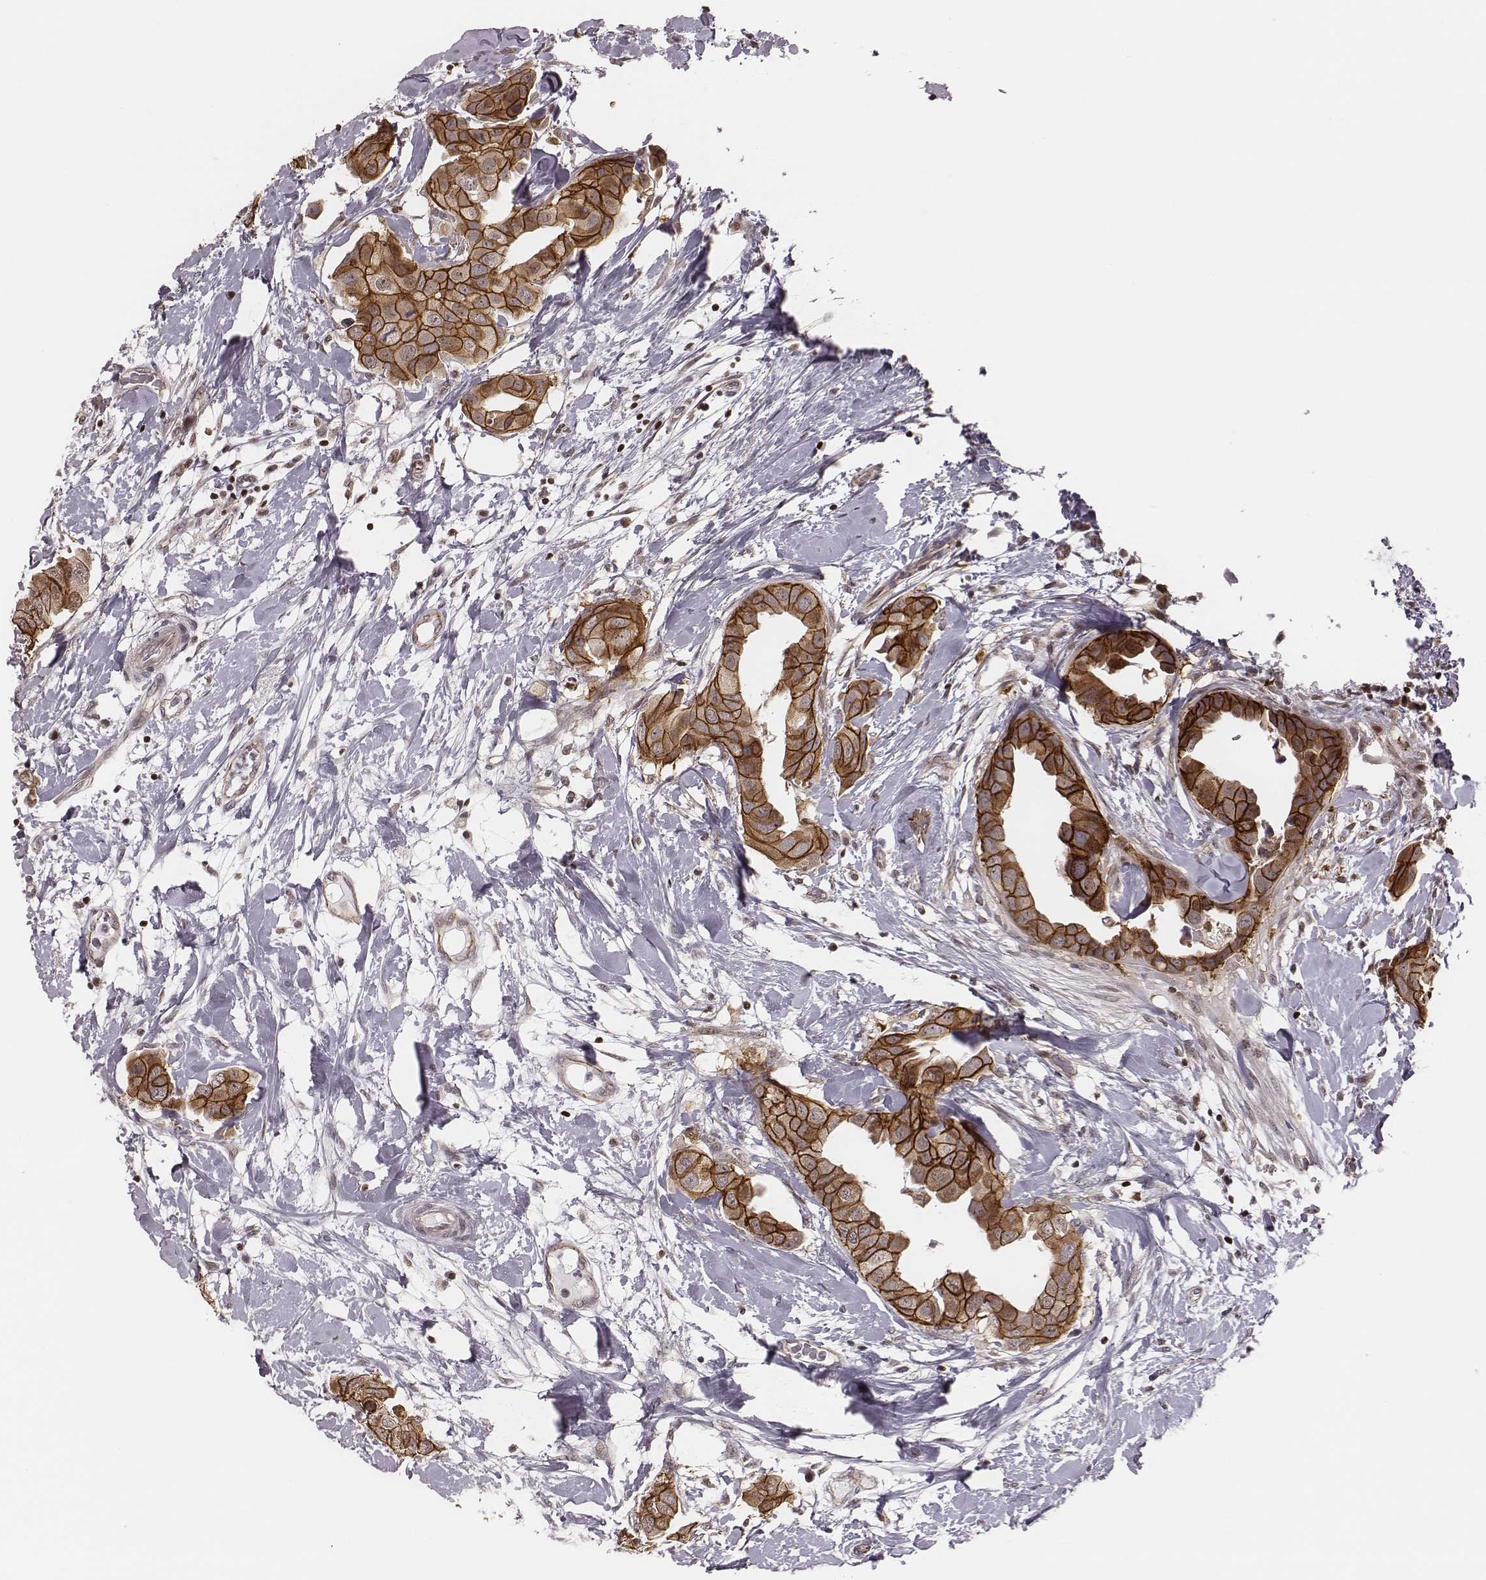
{"staining": {"intensity": "strong", "quantity": ">75%", "location": "cytoplasmic/membranous"}, "tissue": "breast cancer", "cell_type": "Tumor cells", "image_type": "cancer", "snomed": [{"axis": "morphology", "description": "Normal tissue, NOS"}, {"axis": "morphology", "description": "Duct carcinoma"}, {"axis": "topography", "description": "Breast"}], "caption": "DAB (3,3'-diaminobenzidine) immunohistochemical staining of intraductal carcinoma (breast) exhibits strong cytoplasmic/membranous protein positivity in about >75% of tumor cells.", "gene": "WDR59", "patient": {"sex": "female", "age": 40}}